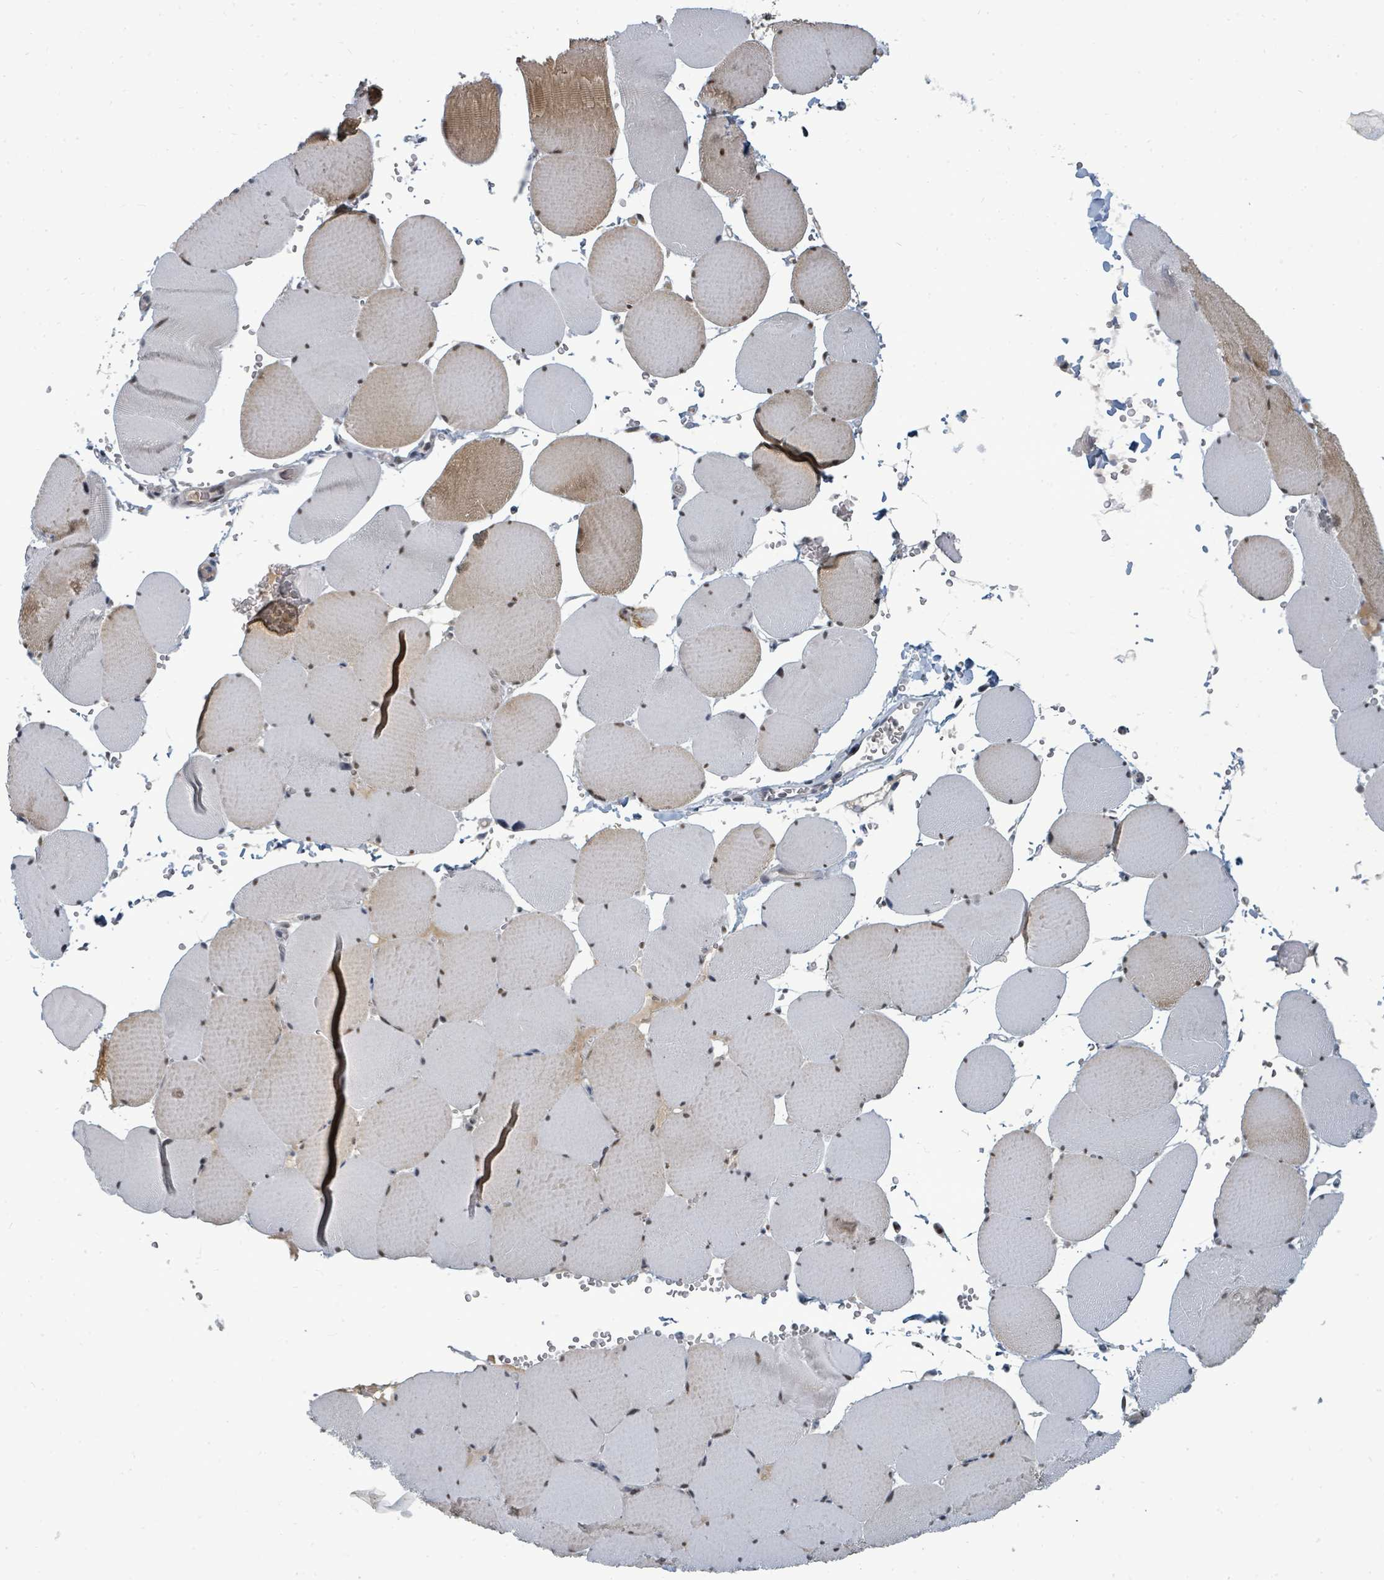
{"staining": {"intensity": "weak", "quantity": "25%-75%", "location": "cytoplasmic/membranous"}, "tissue": "skeletal muscle", "cell_type": "Myocytes", "image_type": "normal", "snomed": [{"axis": "morphology", "description": "Normal tissue, NOS"}, {"axis": "topography", "description": "Skeletal muscle"}, {"axis": "topography", "description": "Head-Neck"}], "caption": "Immunohistochemistry (IHC) image of benign human skeletal muscle stained for a protein (brown), which demonstrates low levels of weak cytoplasmic/membranous positivity in approximately 25%-75% of myocytes.", "gene": "UCK1", "patient": {"sex": "male", "age": 66}}